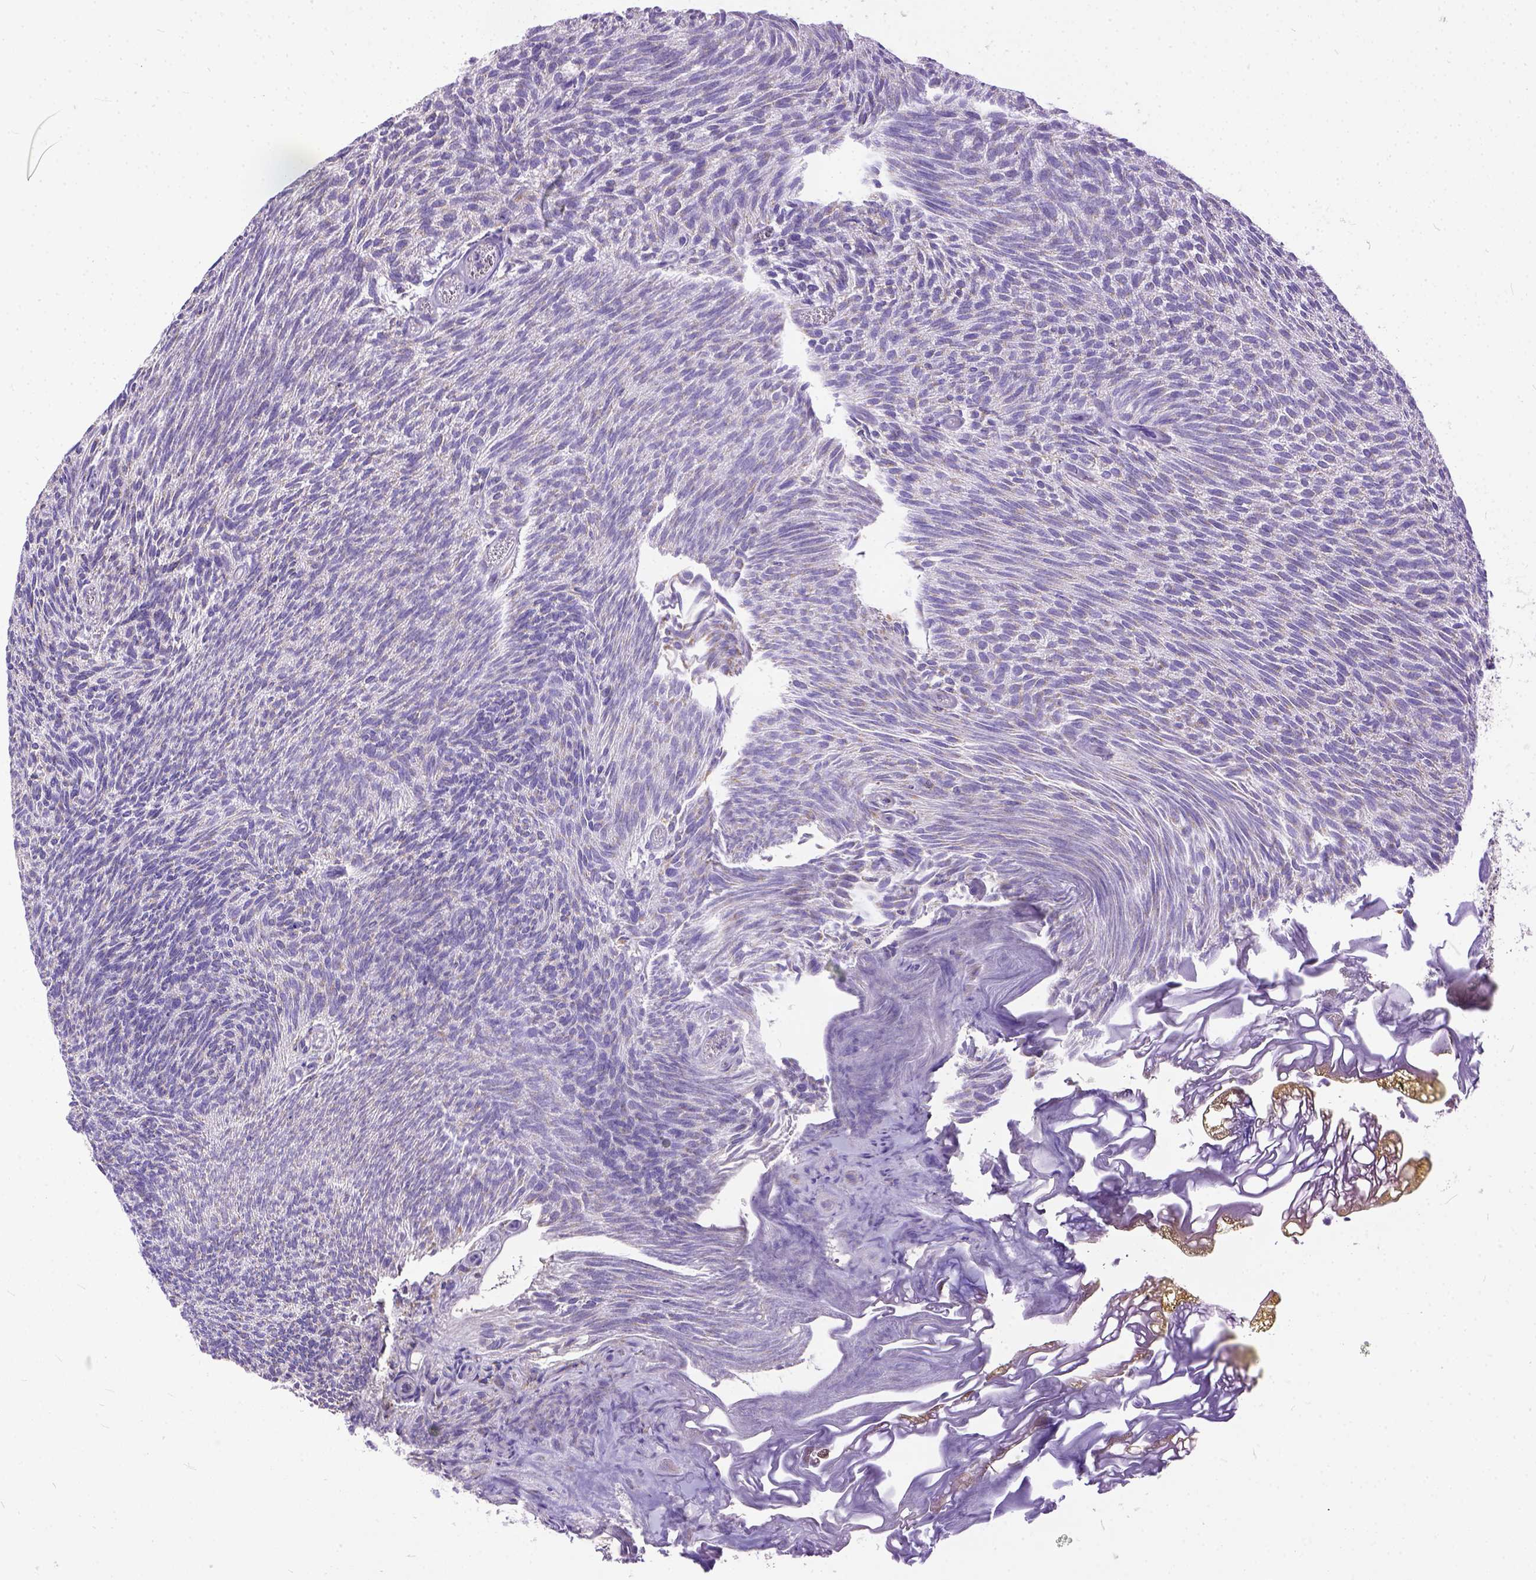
{"staining": {"intensity": "negative", "quantity": "none", "location": "none"}, "tissue": "urothelial cancer", "cell_type": "Tumor cells", "image_type": "cancer", "snomed": [{"axis": "morphology", "description": "Urothelial carcinoma, Low grade"}, {"axis": "topography", "description": "Urinary bladder"}], "caption": "A high-resolution image shows immunohistochemistry staining of urothelial cancer, which reveals no significant staining in tumor cells. Nuclei are stained in blue.", "gene": "BANF2", "patient": {"sex": "male", "age": 77}}